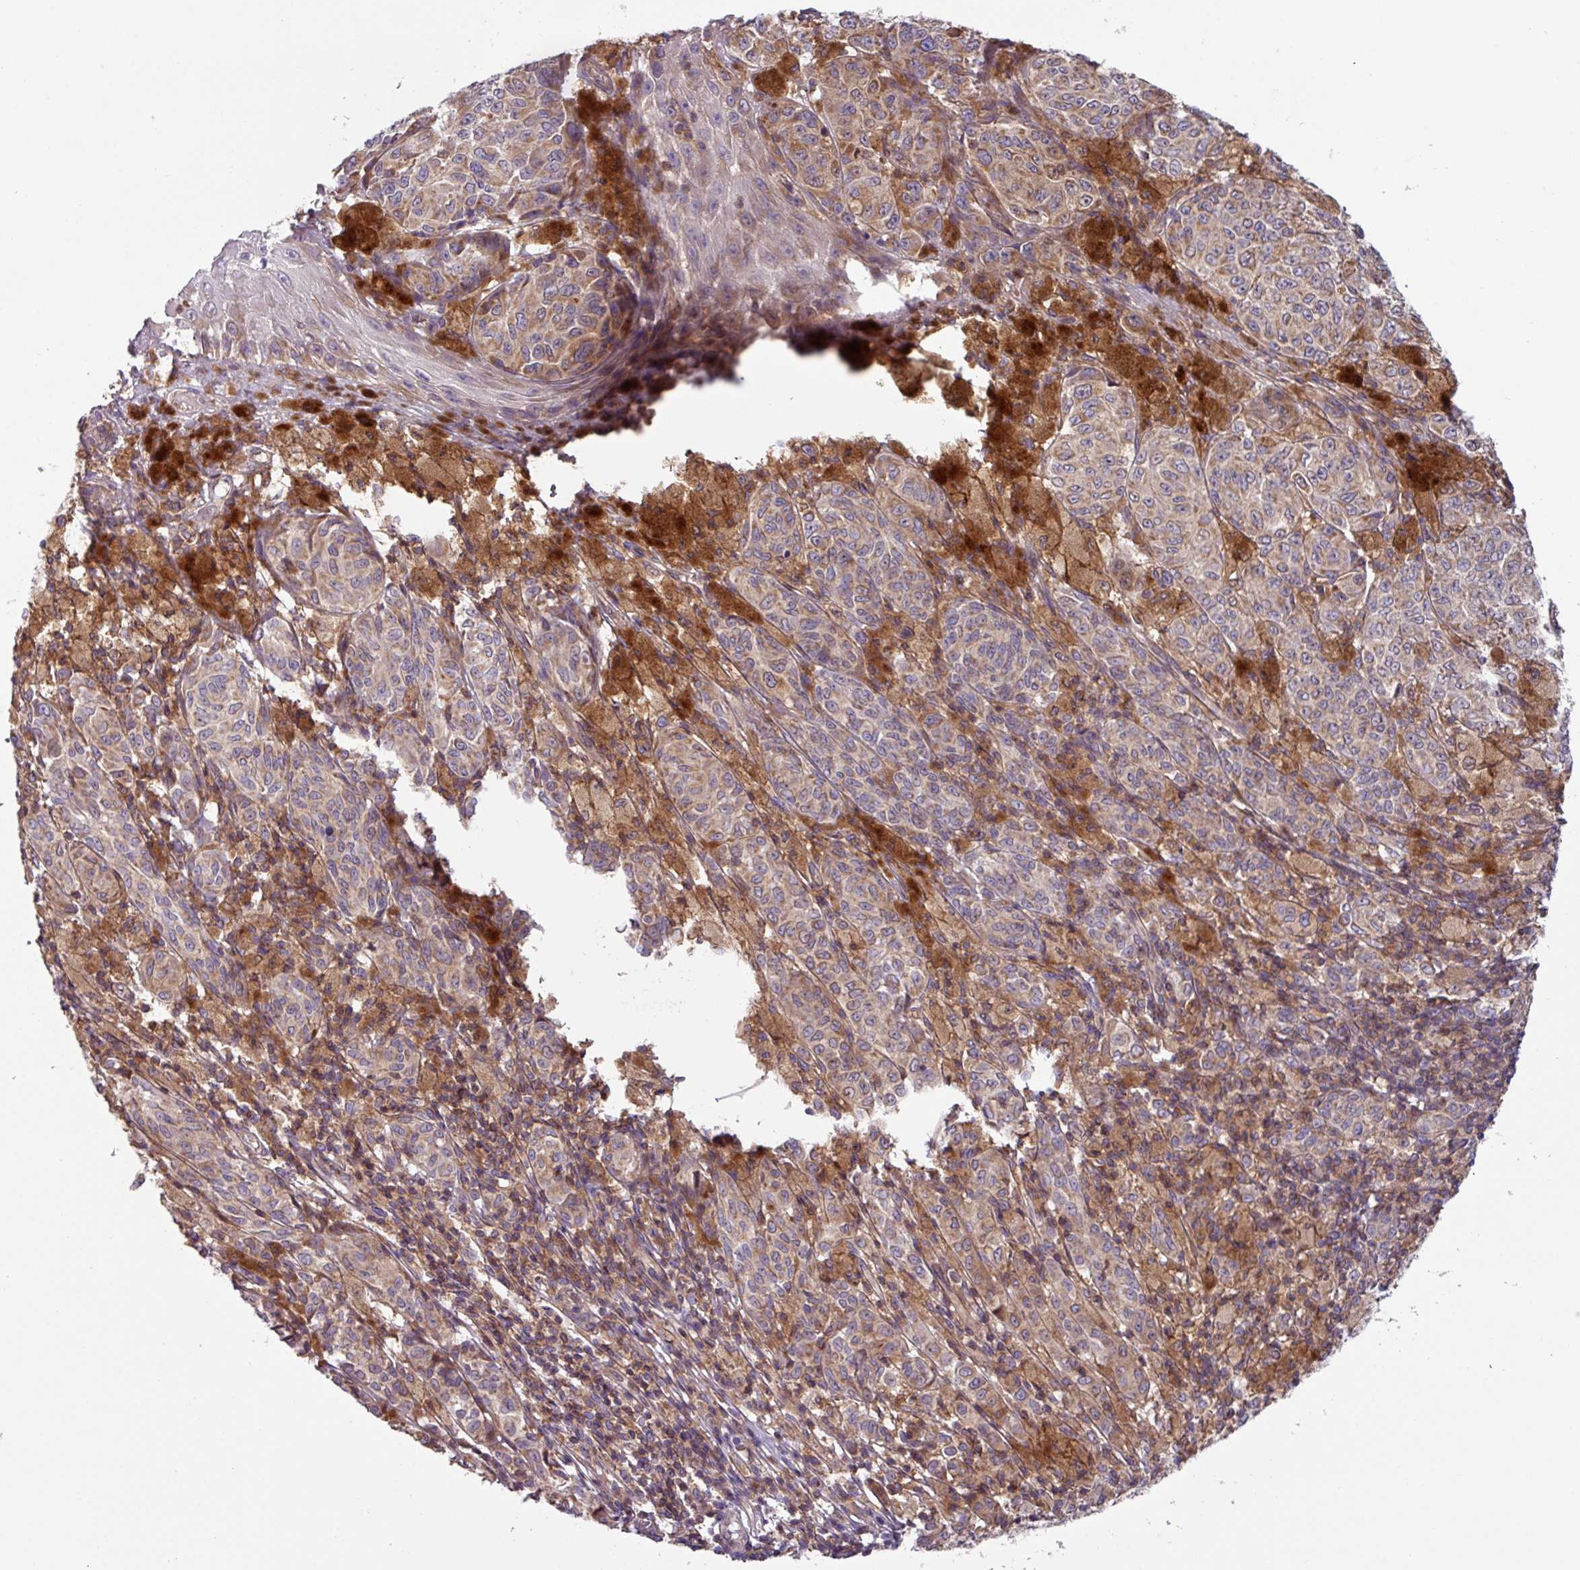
{"staining": {"intensity": "moderate", "quantity": ">75%", "location": "cytoplasmic/membranous"}, "tissue": "melanoma", "cell_type": "Tumor cells", "image_type": "cancer", "snomed": [{"axis": "morphology", "description": "Malignant melanoma, NOS"}, {"axis": "topography", "description": "Skin"}], "caption": "Protein analysis of malignant melanoma tissue reveals moderate cytoplasmic/membranous expression in approximately >75% of tumor cells. (brown staining indicates protein expression, while blue staining denotes nuclei).", "gene": "PLEKHD1", "patient": {"sex": "male", "age": 42}}